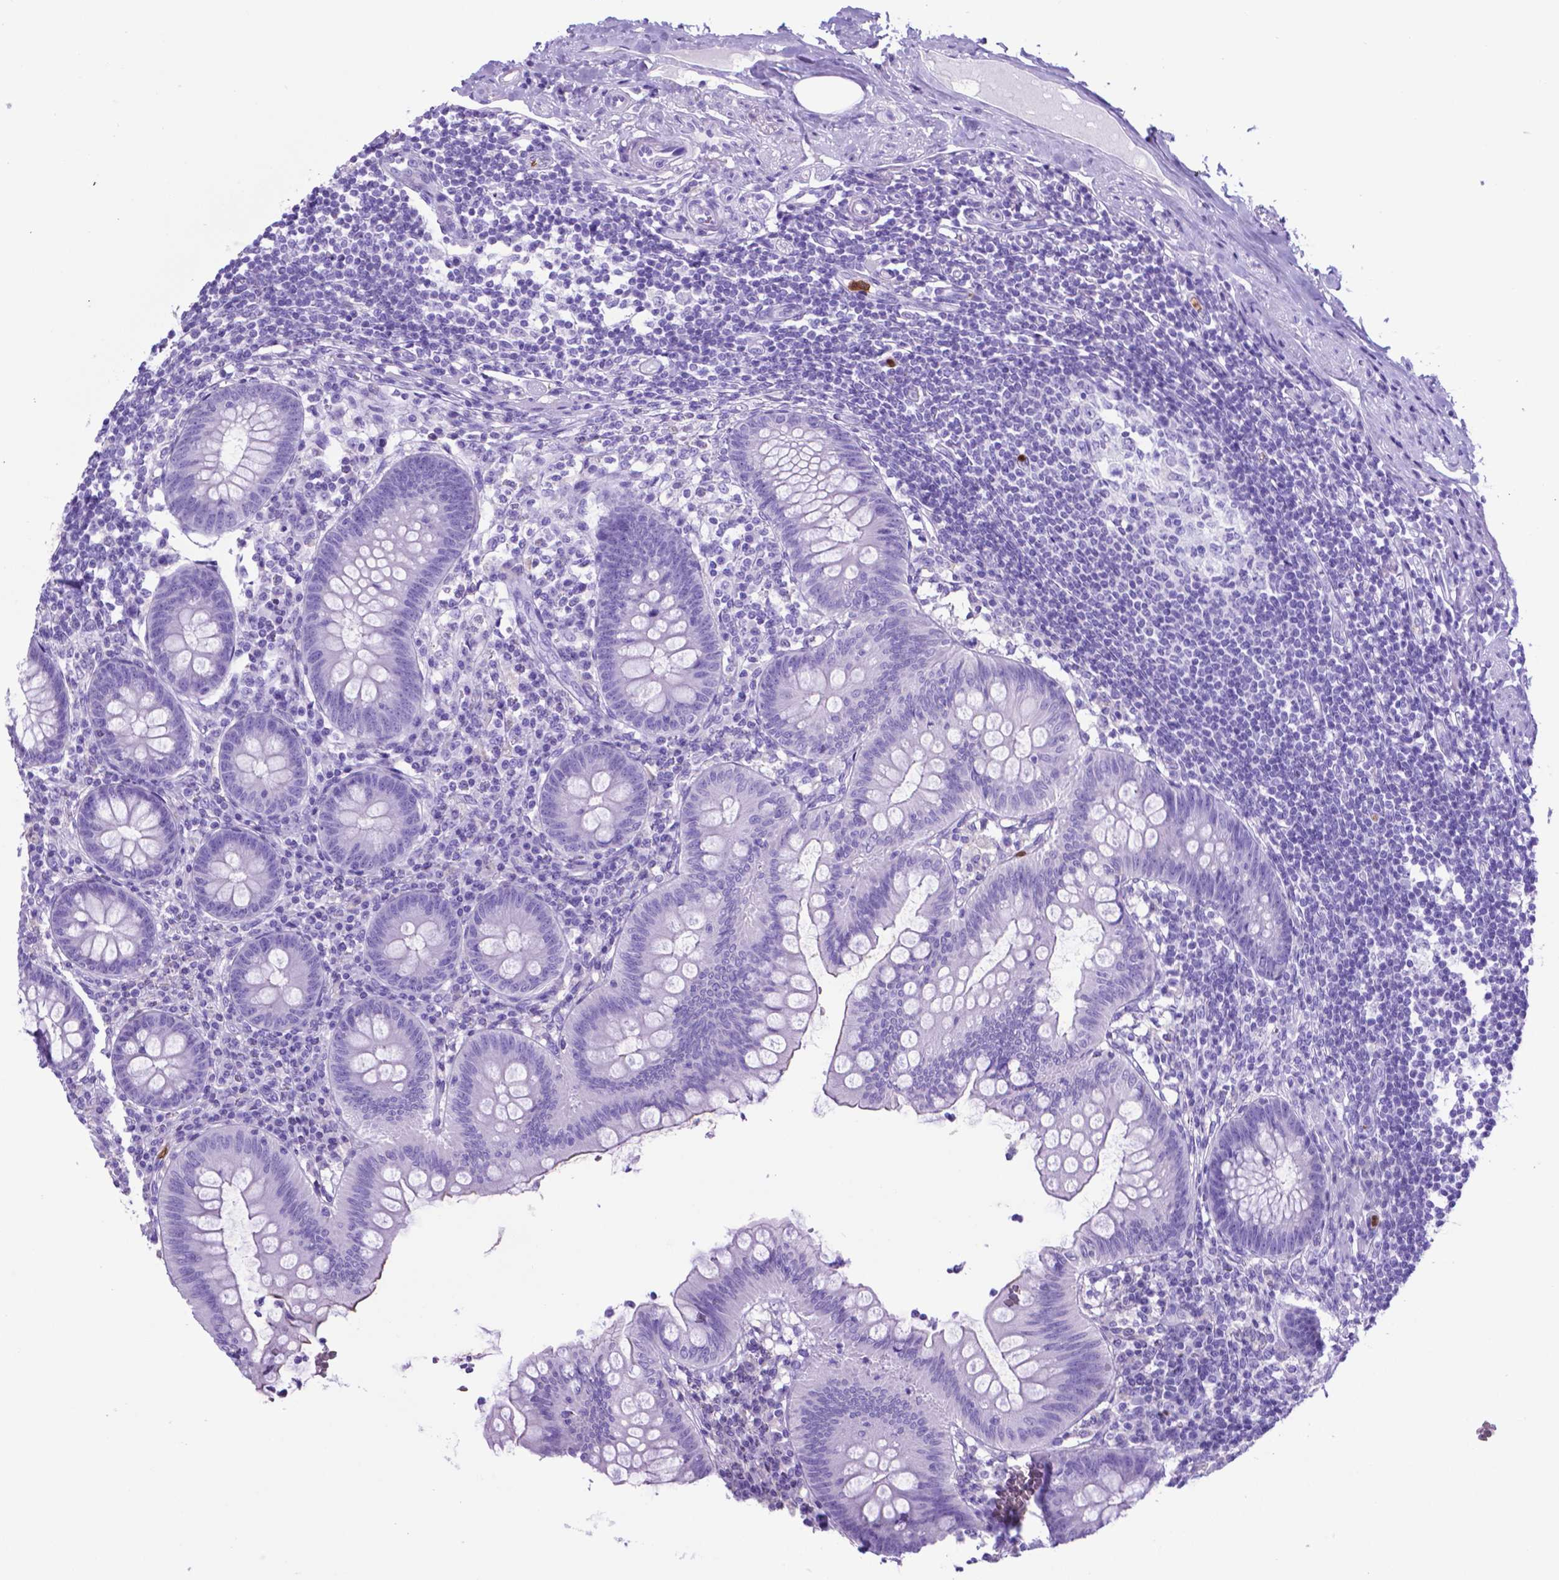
{"staining": {"intensity": "negative", "quantity": "none", "location": "none"}, "tissue": "appendix", "cell_type": "Glandular cells", "image_type": "normal", "snomed": [{"axis": "morphology", "description": "Normal tissue, NOS"}, {"axis": "topography", "description": "Appendix"}], "caption": "This is an immunohistochemistry image of benign appendix. There is no staining in glandular cells.", "gene": "LZTR1", "patient": {"sex": "female", "age": 57}}